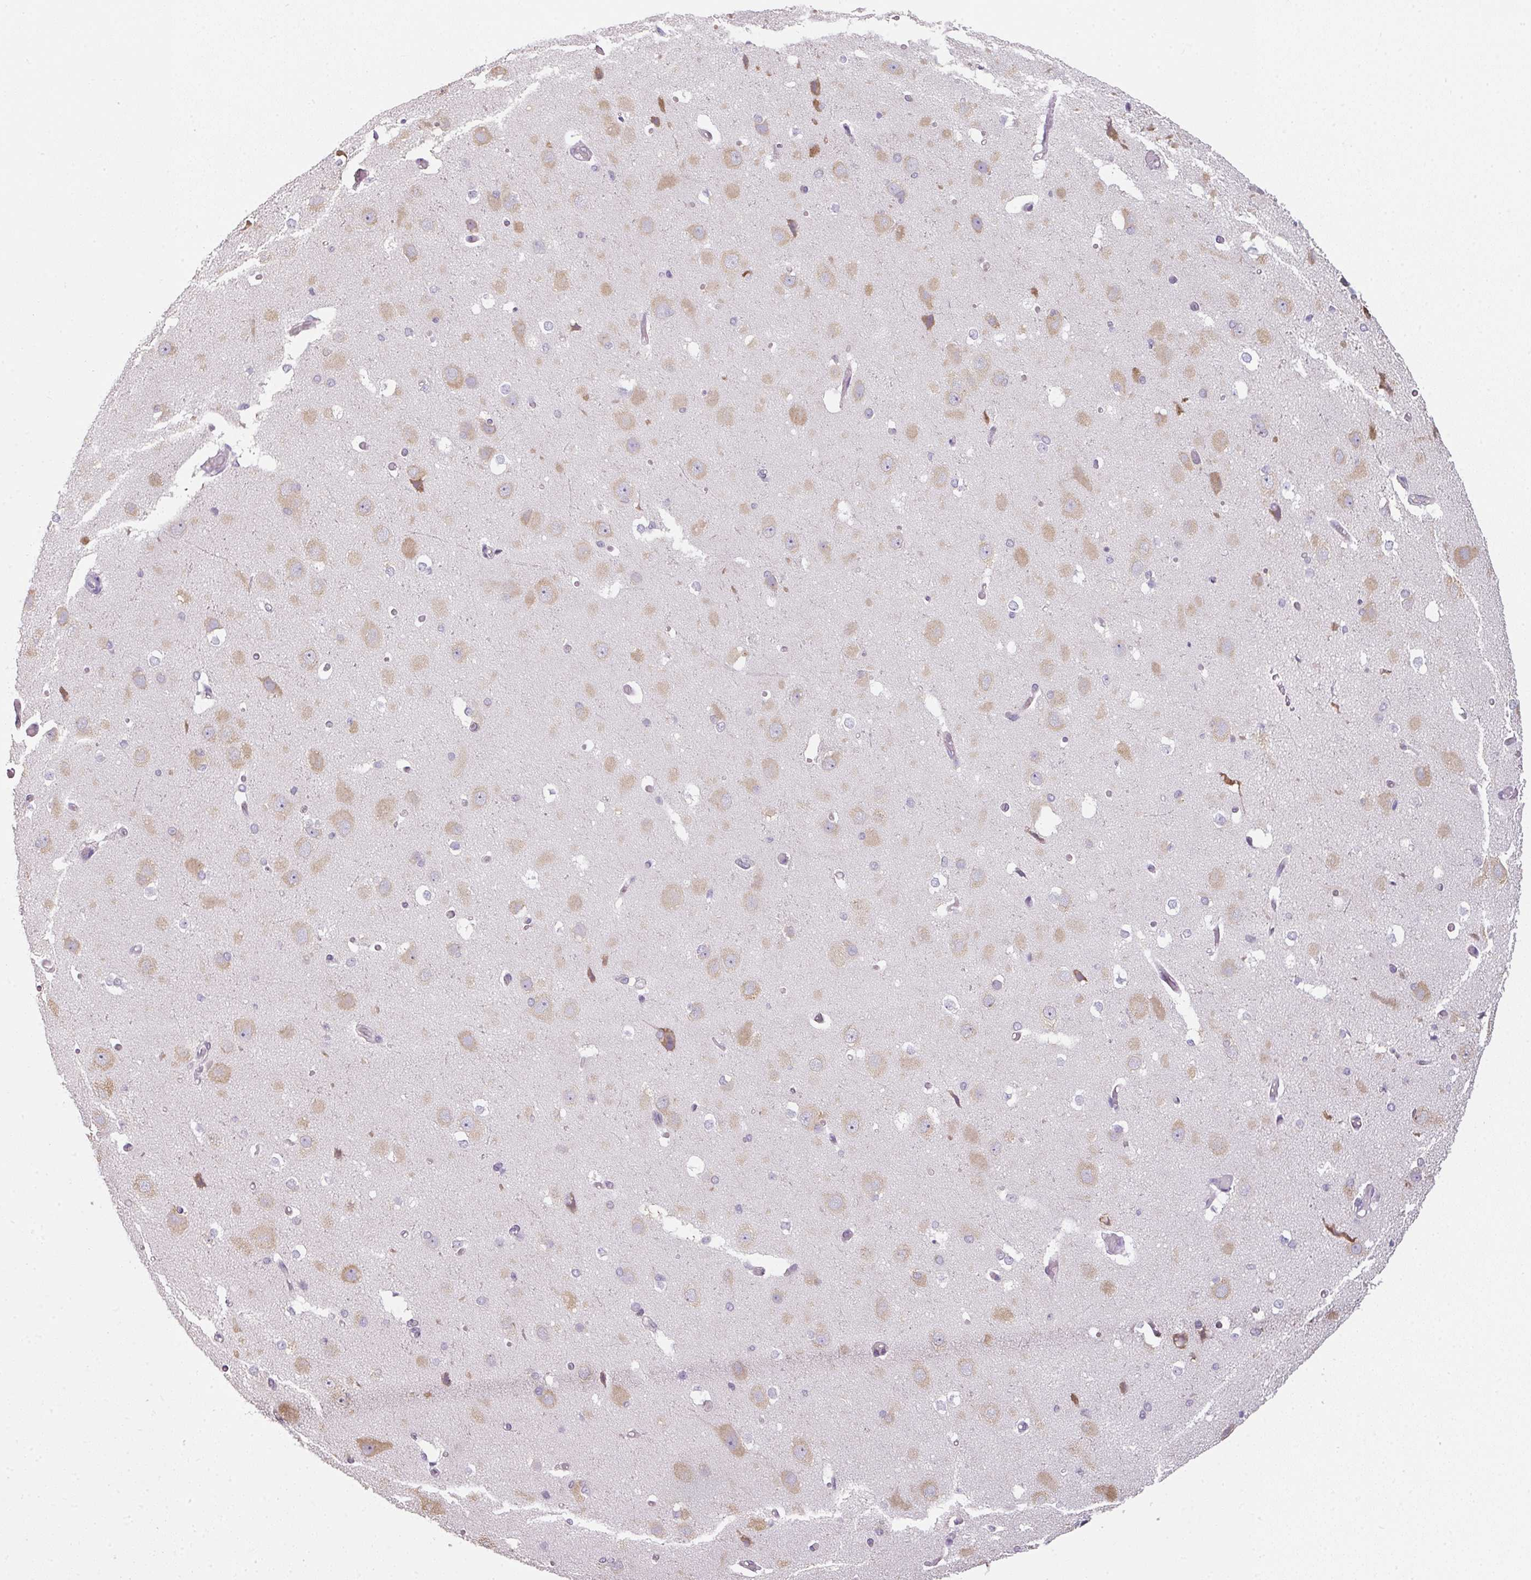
{"staining": {"intensity": "negative", "quantity": "none", "location": "none"}, "tissue": "cerebral cortex", "cell_type": "Endothelial cells", "image_type": "normal", "snomed": [{"axis": "morphology", "description": "Normal tissue, NOS"}, {"axis": "morphology", "description": "Inflammation, NOS"}, {"axis": "topography", "description": "Cerebral cortex"}], "caption": "Immunohistochemistry micrograph of benign human cerebral cortex stained for a protein (brown), which demonstrates no expression in endothelial cells.", "gene": "C19orf33", "patient": {"sex": "male", "age": 6}}